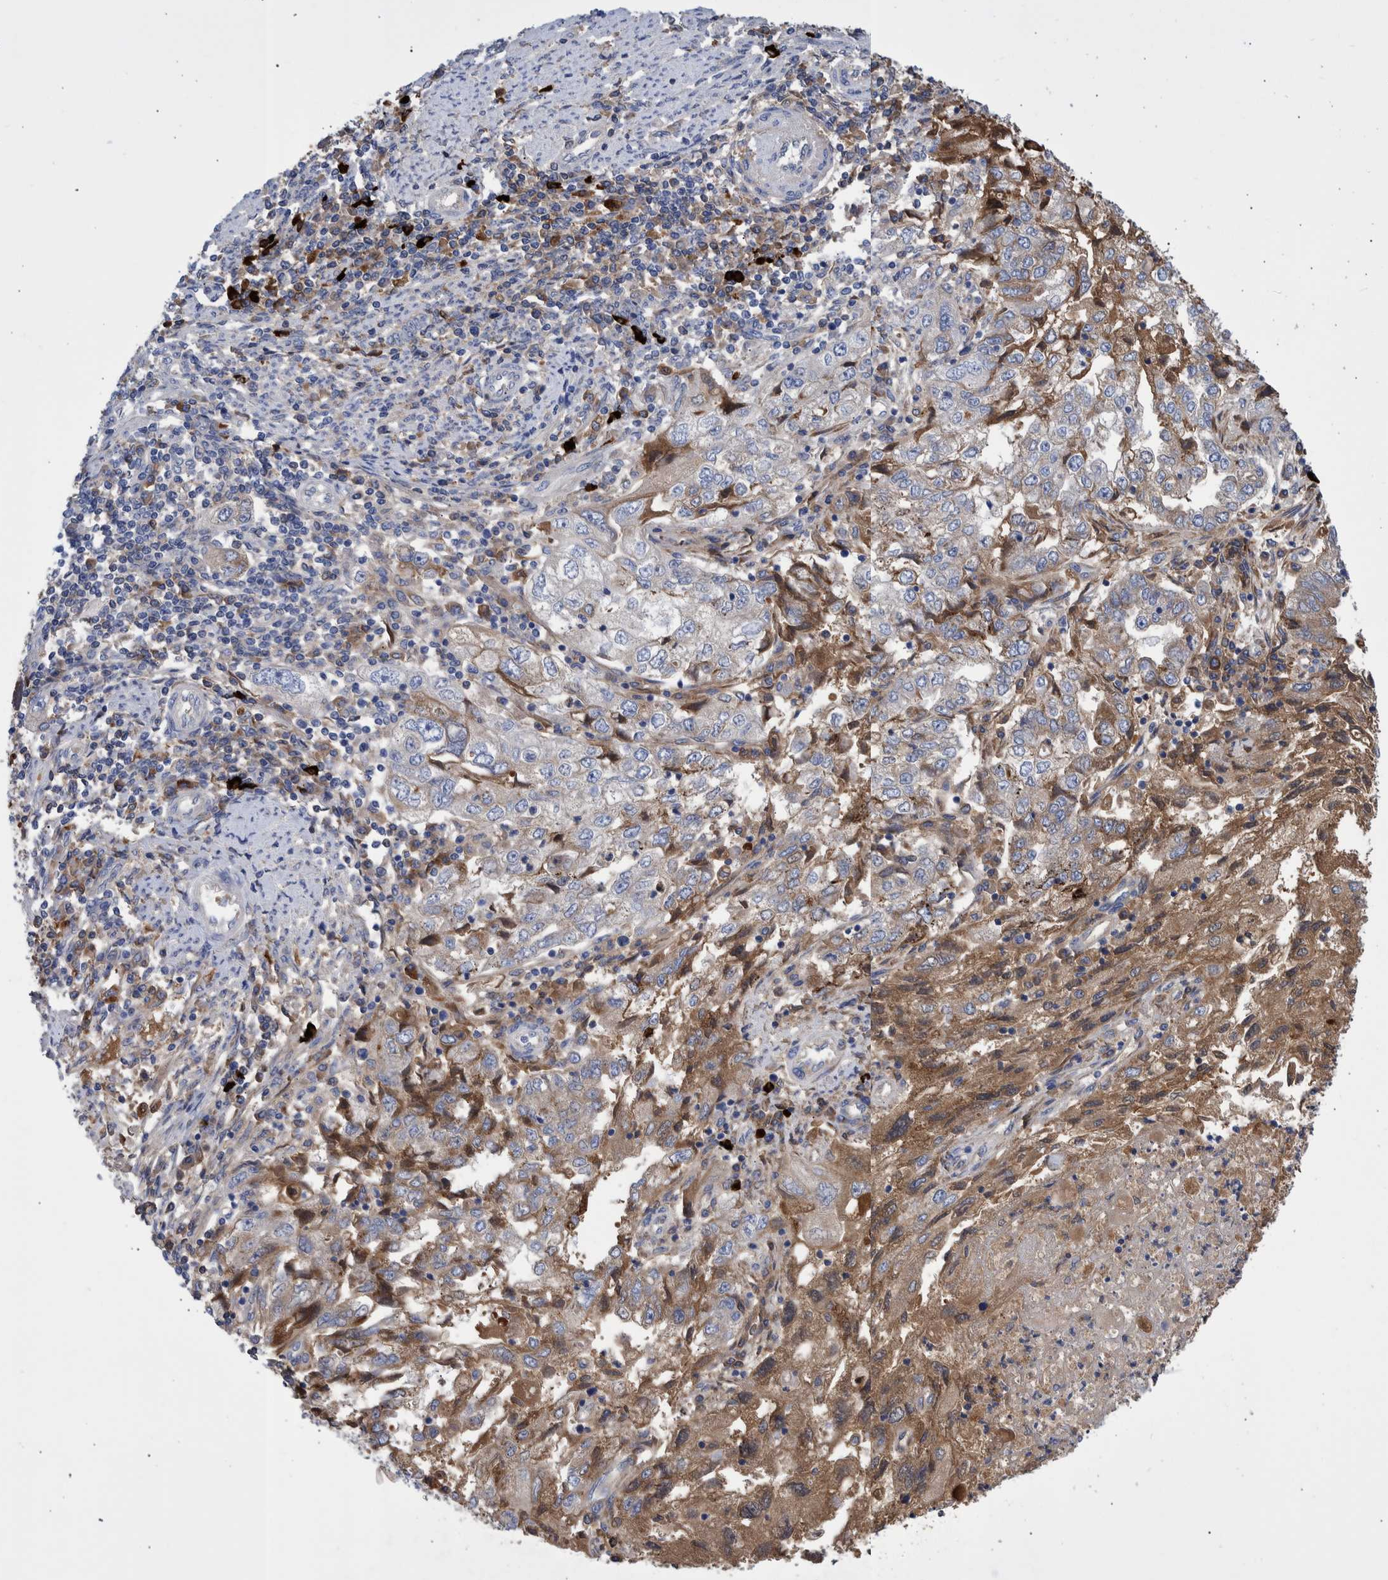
{"staining": {"intensity": "moderate", "quantity": "<25%", "location": "cytoplasmic/membranous"}, "tissue": "endometrial cancer", "cell_type": "Tumor cells", "image_type": "cancer", "snomed": [{"axis": "morphology", "description": "Adenocarcinoma, NOS"}, {"axis": "topography", "description": "Endometrium"}], "caption": "The histopathology image demonstrates immunohistochemical staining of endometrial adenocarcinoma. There is moderate cytoplasmic/membranous expression is seen in about <25% of tumor cells. Nuclei are stained in blue.", "gene": "DLL4", "patient": {"sex": "female", "age": 49}}